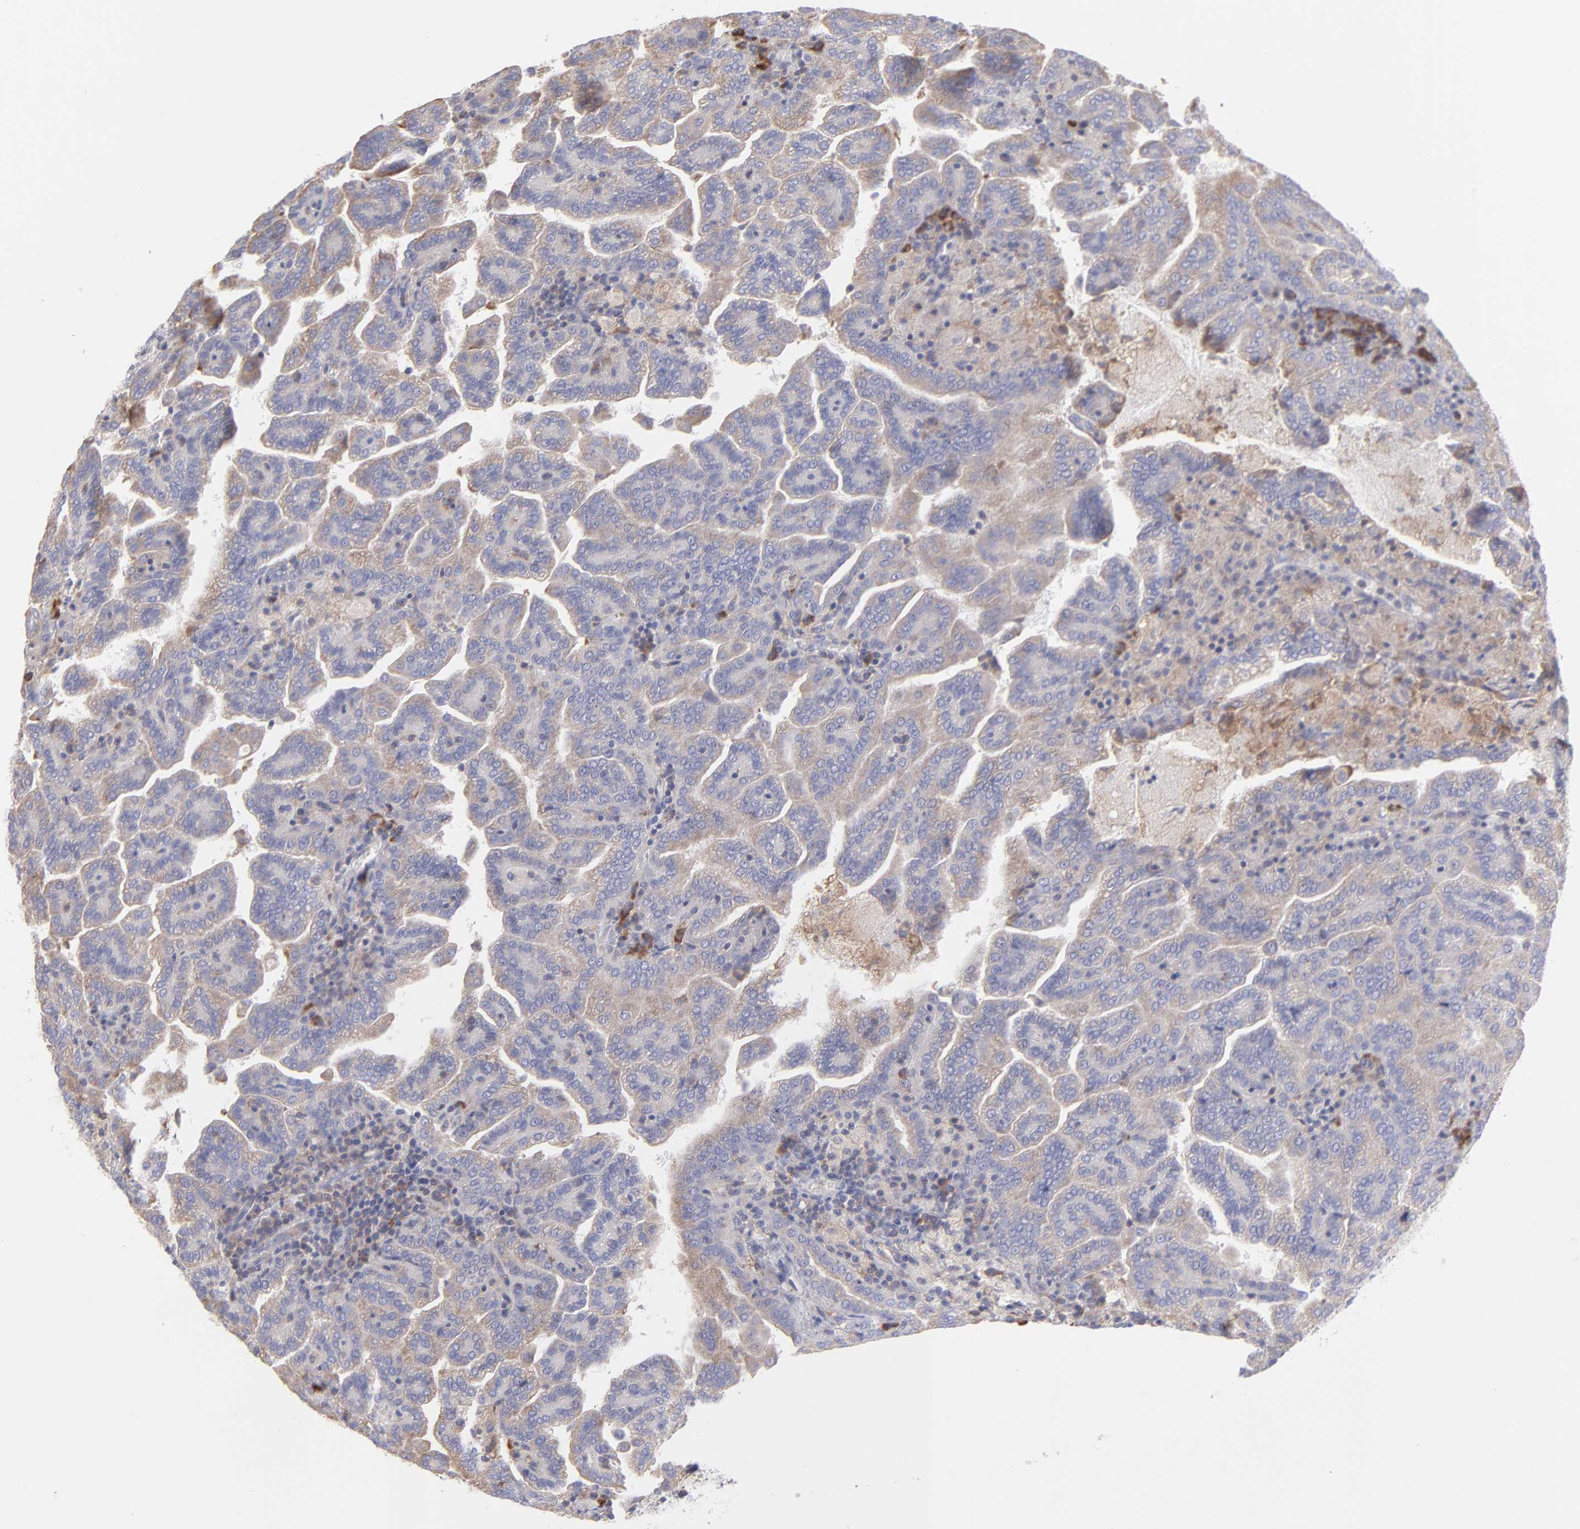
{"staining": {"intensity": "negative", "quantity": "none", "location": "none"}, "tissue": "renal cancer", "cell_type": "Tumor cells", "image_type": "cancer", "snomed": [{"axis": "morphology", "description": "Adenocarcinoma, NOS"}, {"axis": "topography", "description": "Kidney"}], "caption": "The photomicrograph exhibits no significant positivity in tumor cells of renal cancer.", "gene": "RPLP0", "patient": {"sex": "male", "age": 61}}